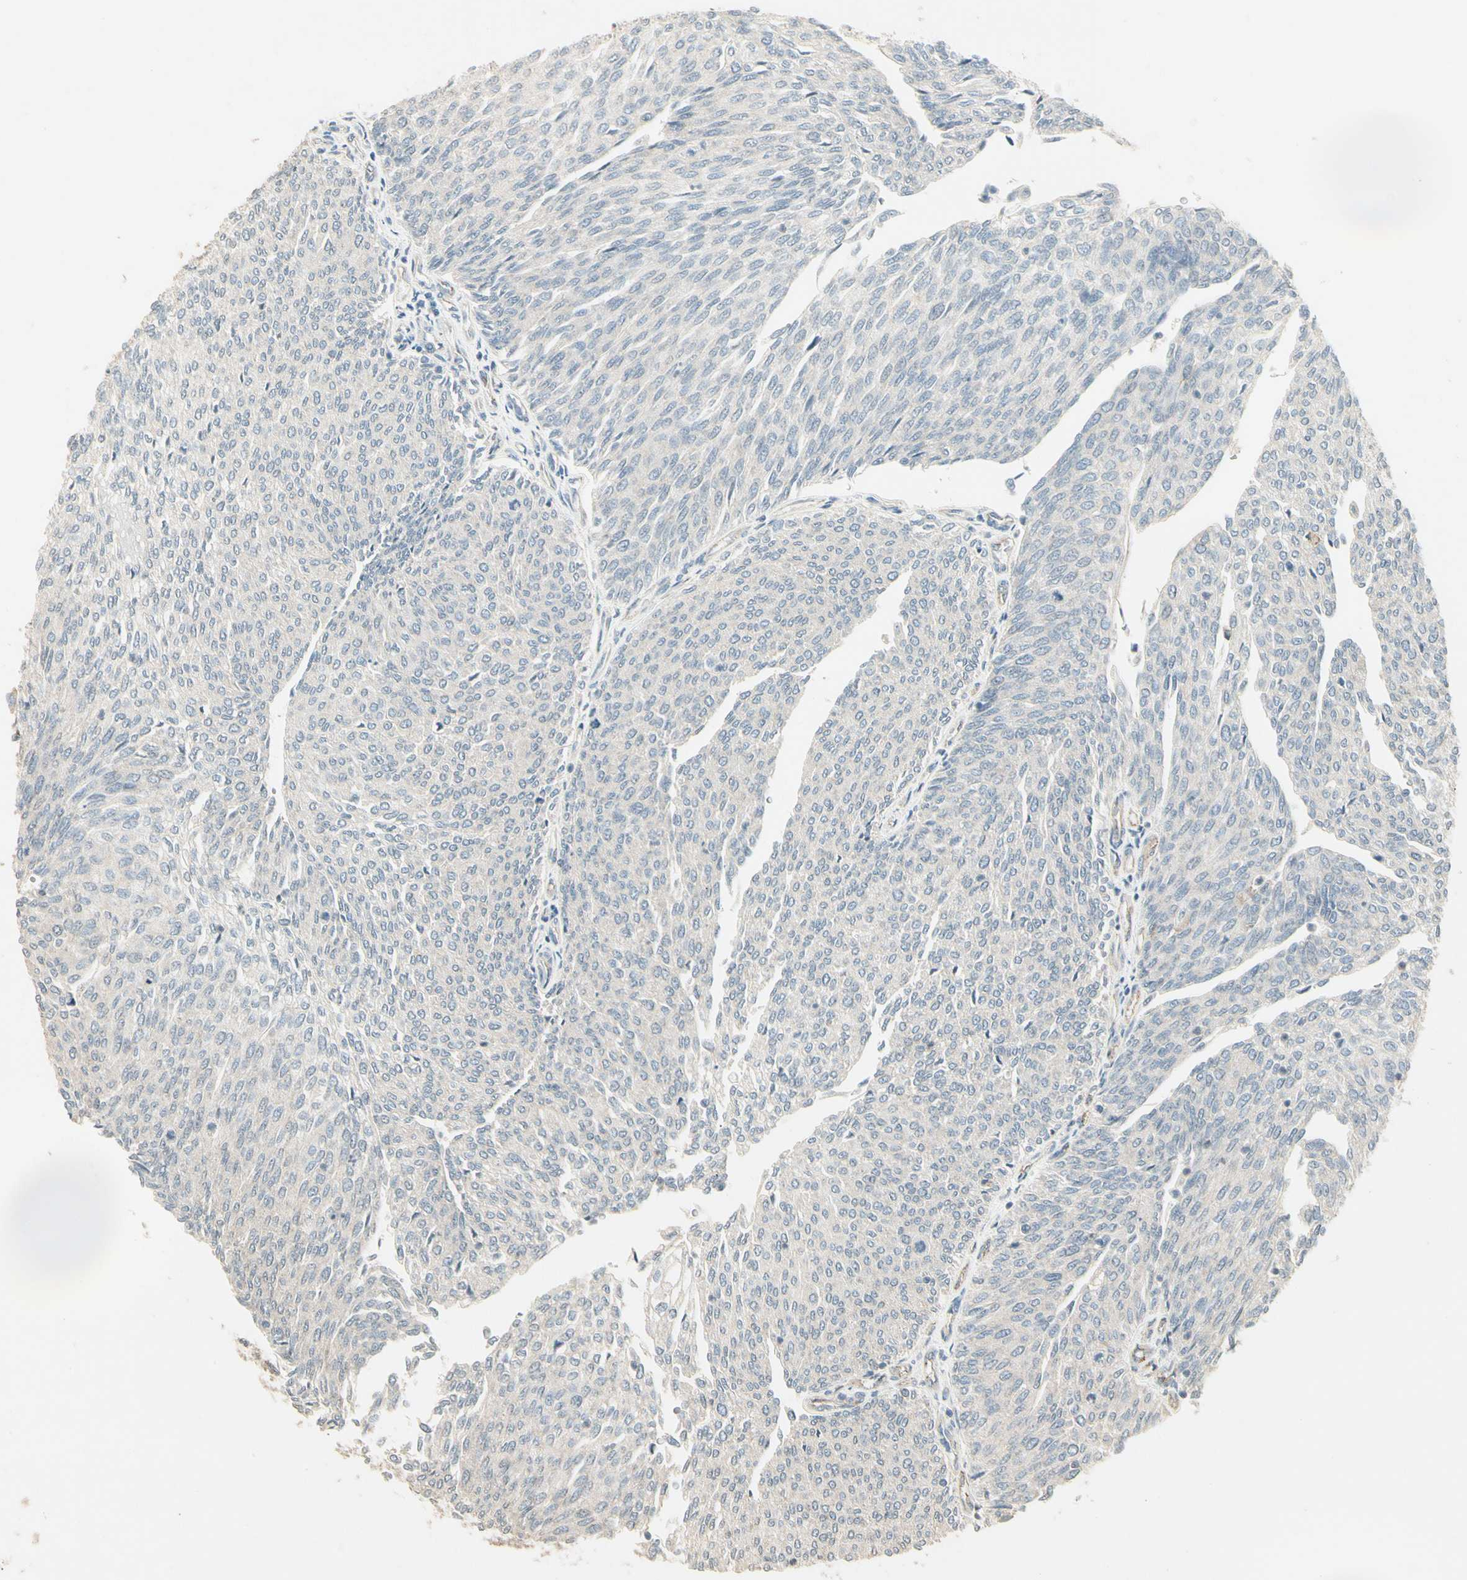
{"staining": {"intensity": "negative", "quantity": "none", "location": "none"}, "tissue": "urothelial cancer", "cell_type": "Tumor cells", "image_type": "cancer", "snomed": [{"axis": "morphology", "description": "Urothelial carcinoma, Low grade"}, {"axis": "topography", "description": "Urinary bladder"}], "caption": "Immunohistochemical staining of low-grade urothelial carcinoma displays no significant positivity in tumor cells. (IHC, brightfield microscopy, high magnification).", "gene": "RNF180", "patient": {"sex": "female", "age": 79}}